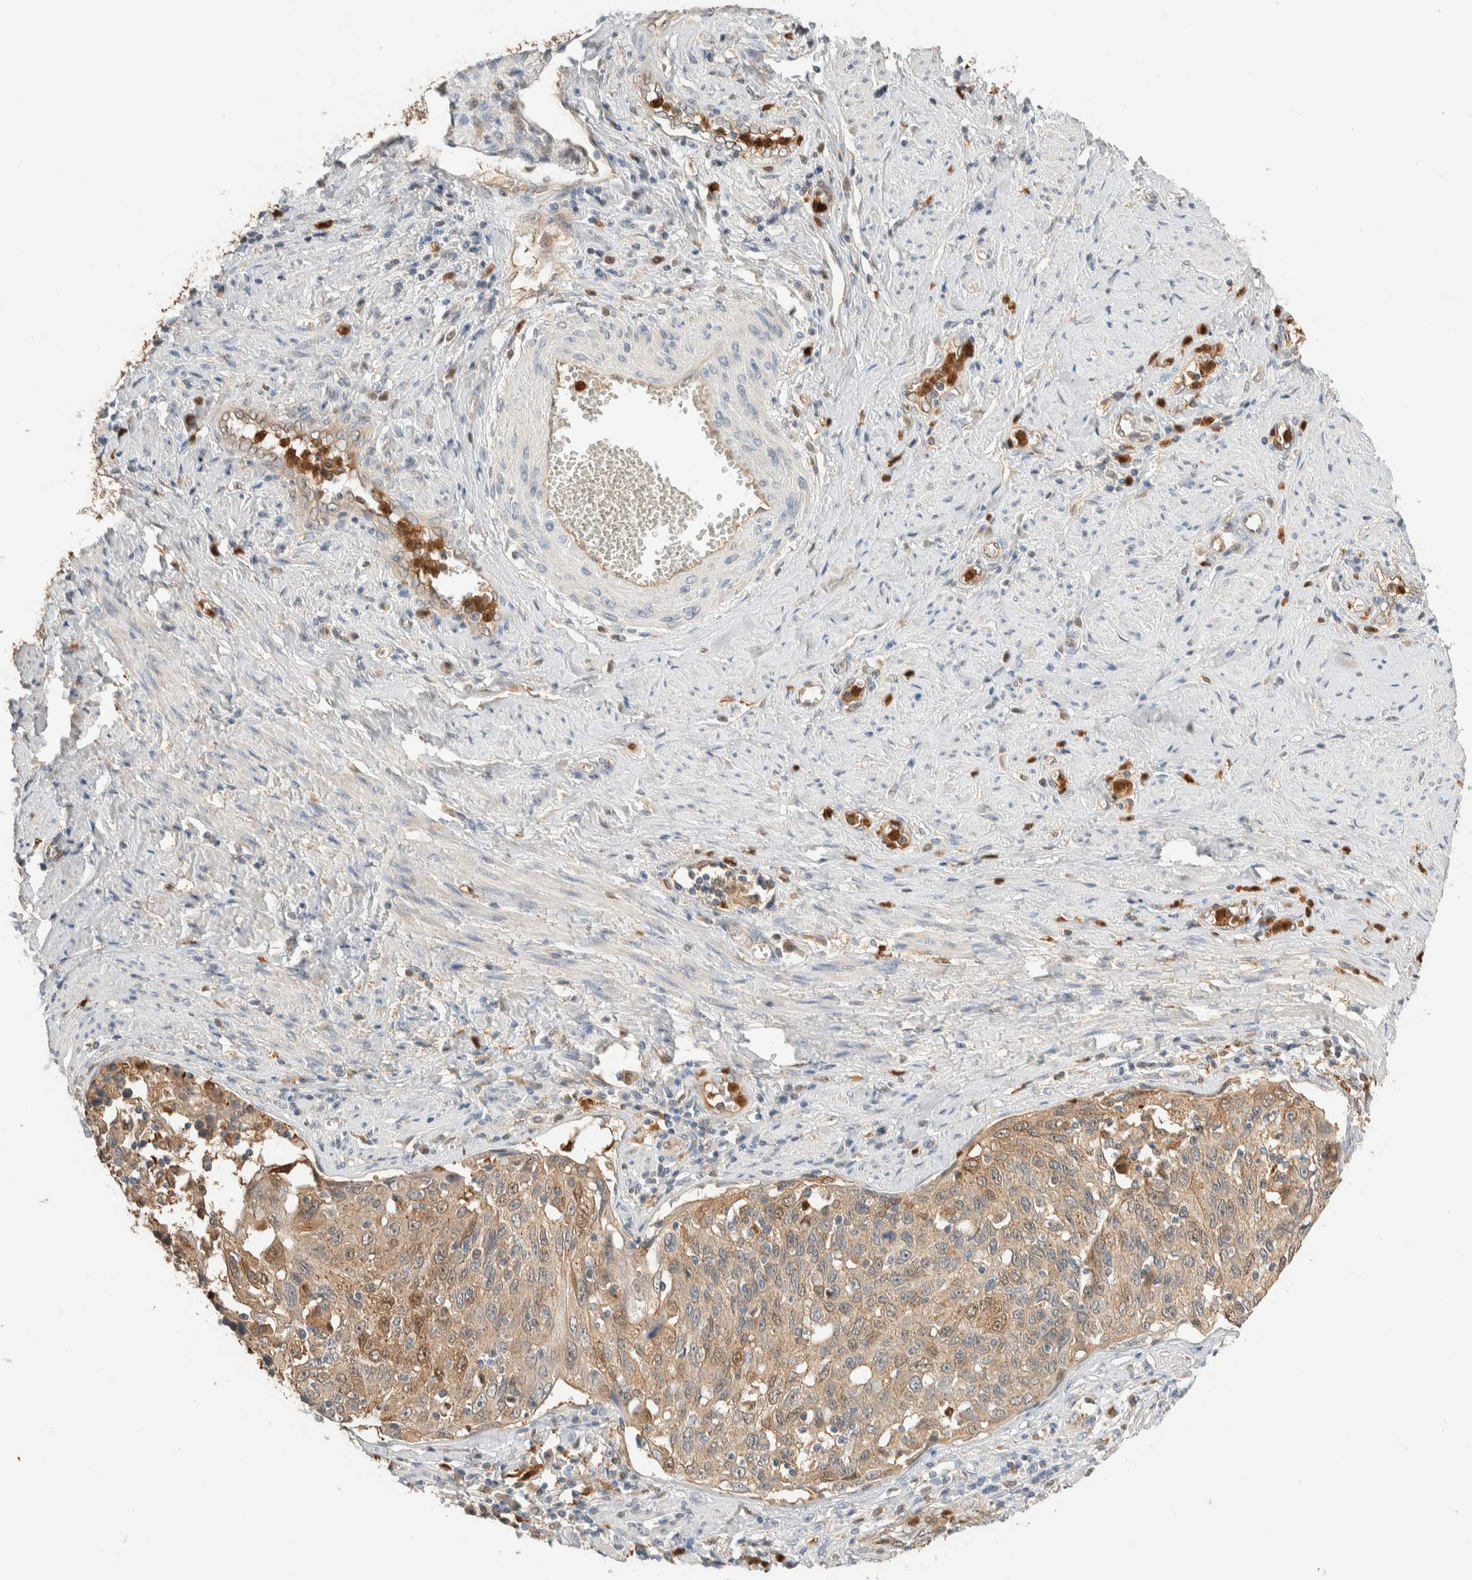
{"staining": {"intensity": "weak", "quantity": "25%-75%", "location": "cytoplasmic/membranous"}, "tissue": "cervical cancer", "cell_type": "Tumor cells", "image_type": "cancer", "snomed": [{"axis": "morphology", "description": "Squamous cell carcinoma, NOS"}, {"axis": "topography", "description": "Cervix"}], "caption": "The micrograph demonstrates a brown stain indicating the presence of a protein in the cytoplasmic/membranous of tumor cells in squamous cell carcinoma (cervical). The protein is shown in brown color, while the nuclei are stained blue.", "gene": "SETD4", "patient": {"sex": "female", "age": 53}}